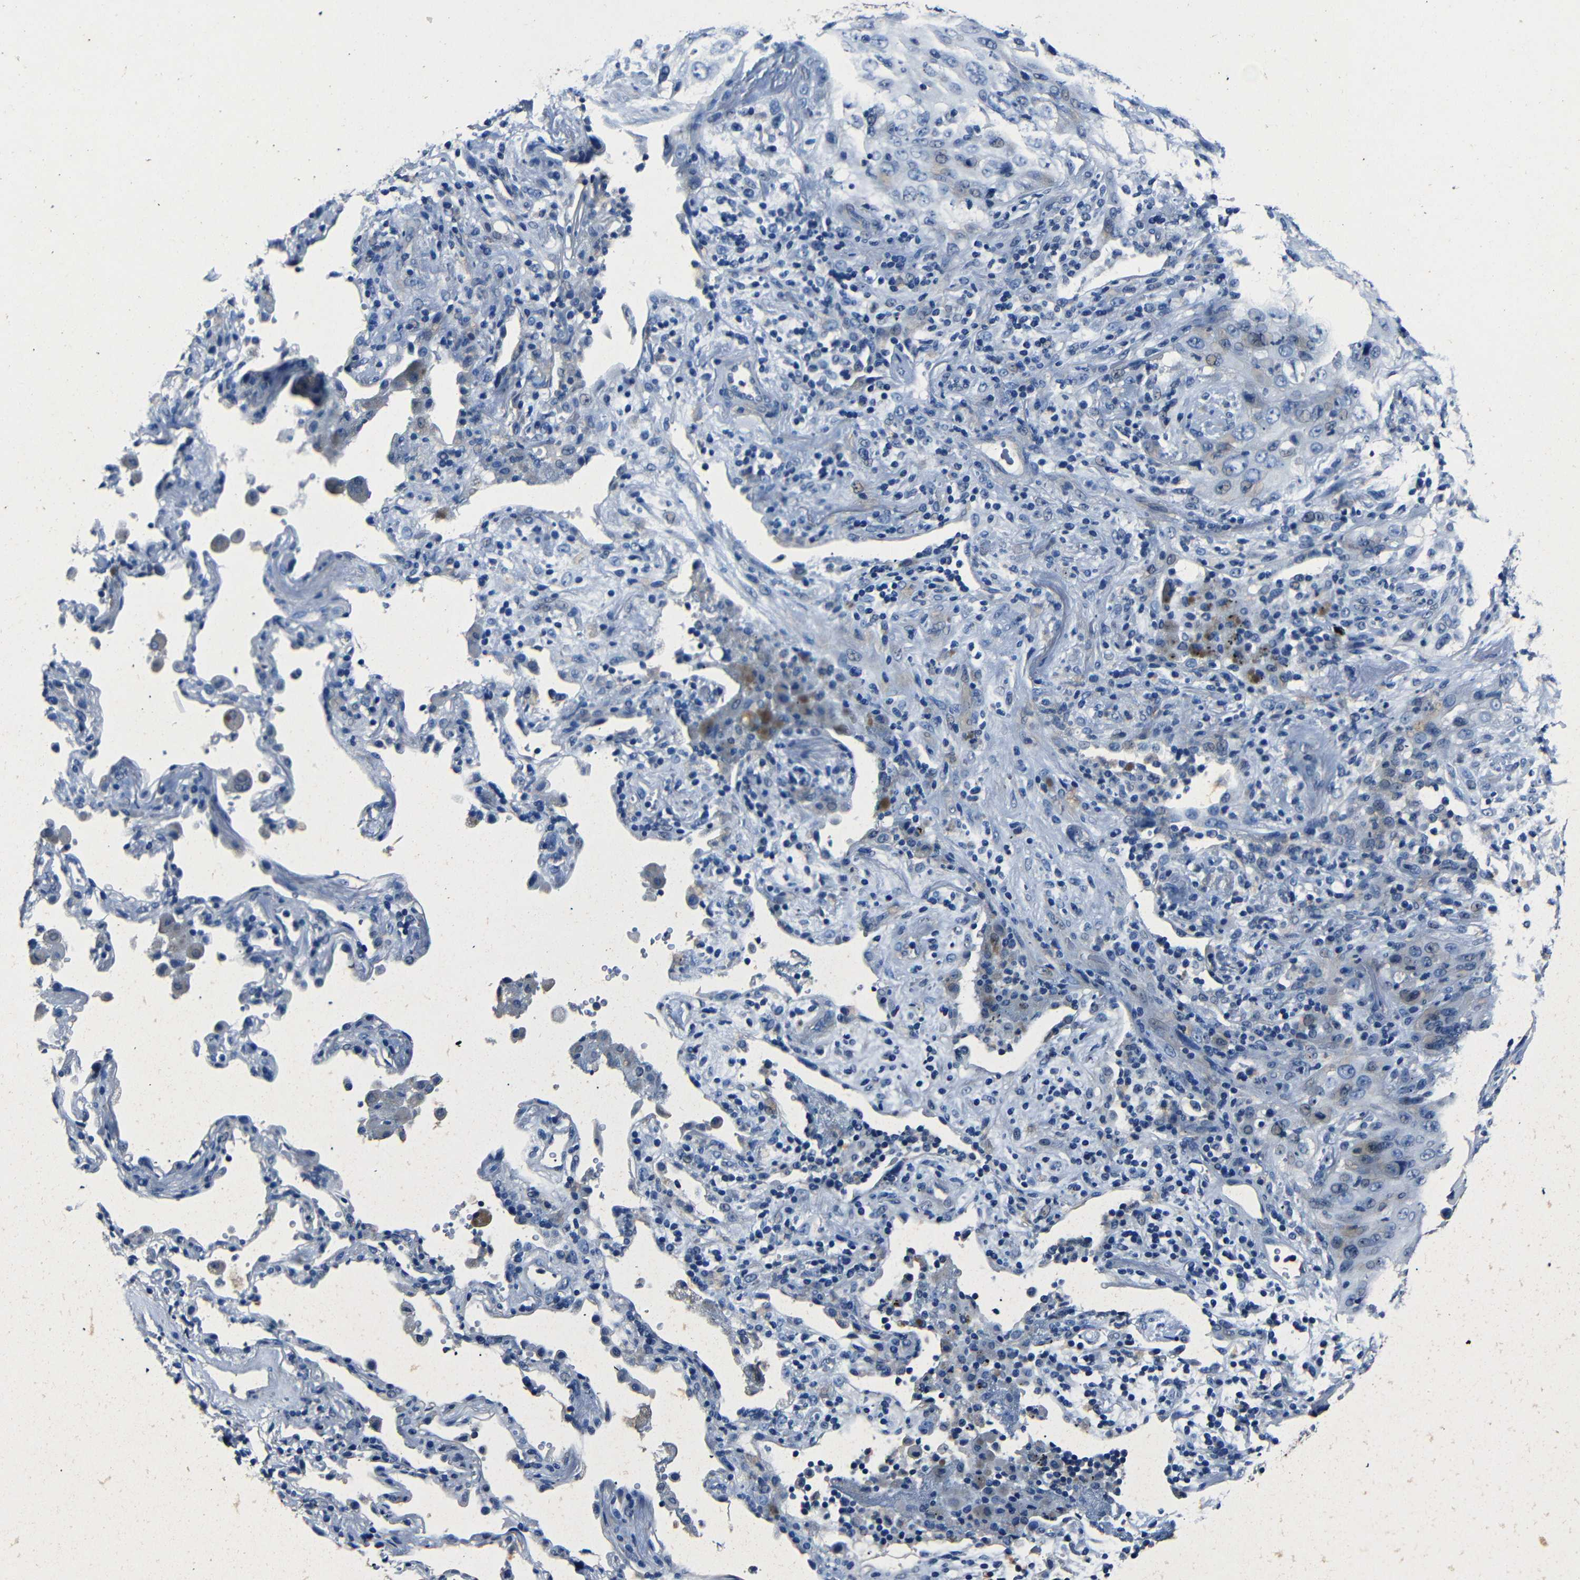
{"staining": {"intensity": "negative", "quantity": "none", "location": "none"}, "tissue": "lung cancer", "cell_type": "Tumor cells", "image_type": "cancer", "snomed": [{"axis": "morphology", "description": "Squamous cell carcinoma, NOS"}, {"axis": "topography", "description": "Lung"}], "caption": "The micrograph shows no significant expression in tumor cells of lung cancer.", "gene": "NCMAP", "patient": {"sex": "female", "age": 67}}